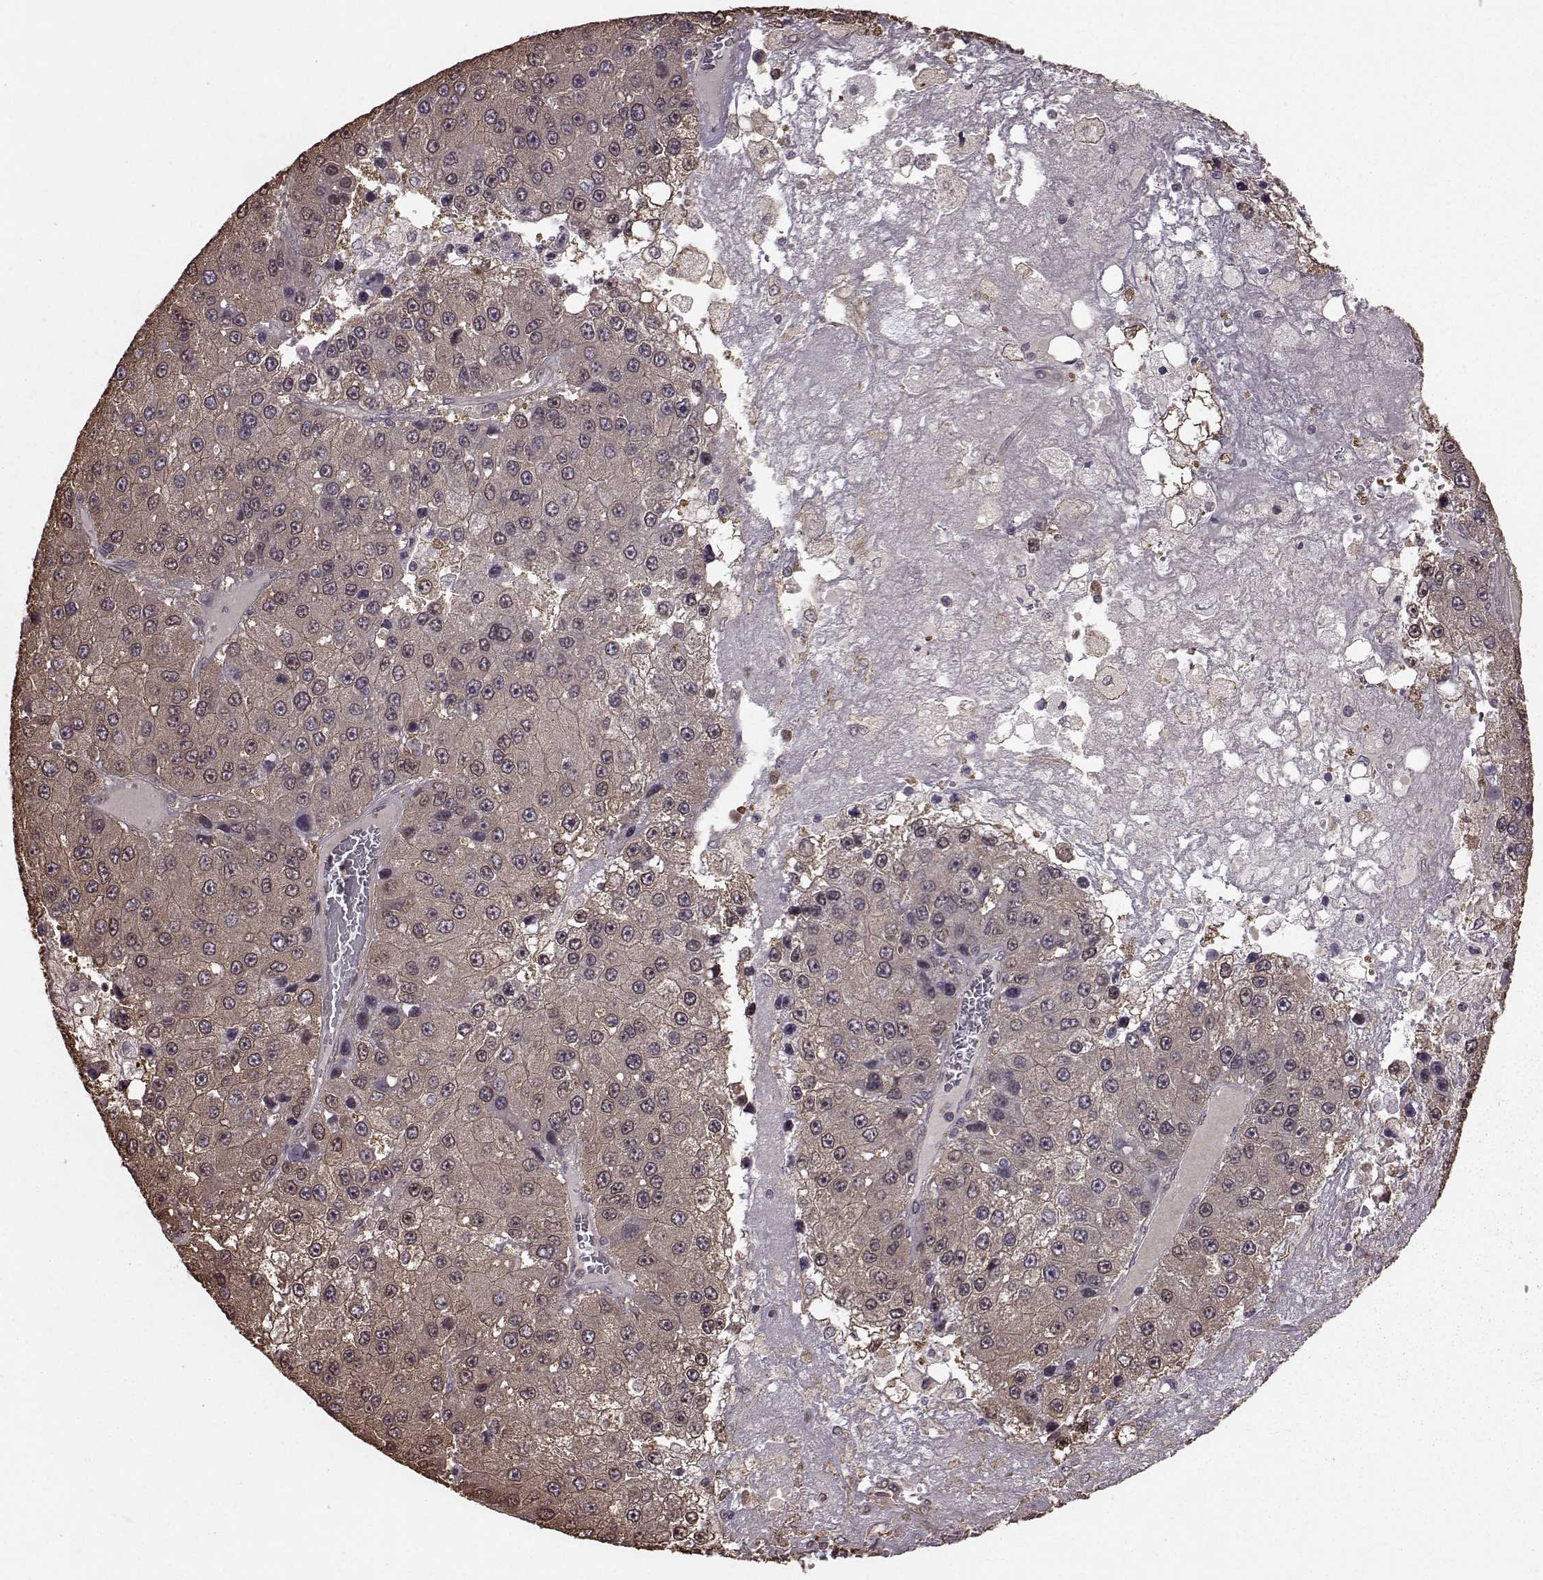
{"staining": {"intensity": "moderate", "quantity": "25%-75%", "location": "cytoplasmic/membranous"}, "tissue": "liver cancer", "cell_type": "Tumor cells", "image_type": "cancer", "snomed": [{"axis": "morphology", "description": "Carcinoma, Hepatocellular, NOS"}, {"axis": "topography", "description": "Liver"}], "caption": "The immunohistochemical stain shows moderate cytoplasmic/membranous expression in tumor cells of liver cancer (hepatocellular carcinoma) tissue. The staining was performed using DAB (3,3'-diaminobenzidine), with brown indicating positive protein expression. Nuclei are stained blue with hematoxylin.", "gene": "NME1-NME2", "patient": {"sex": "female", "age": 73}}